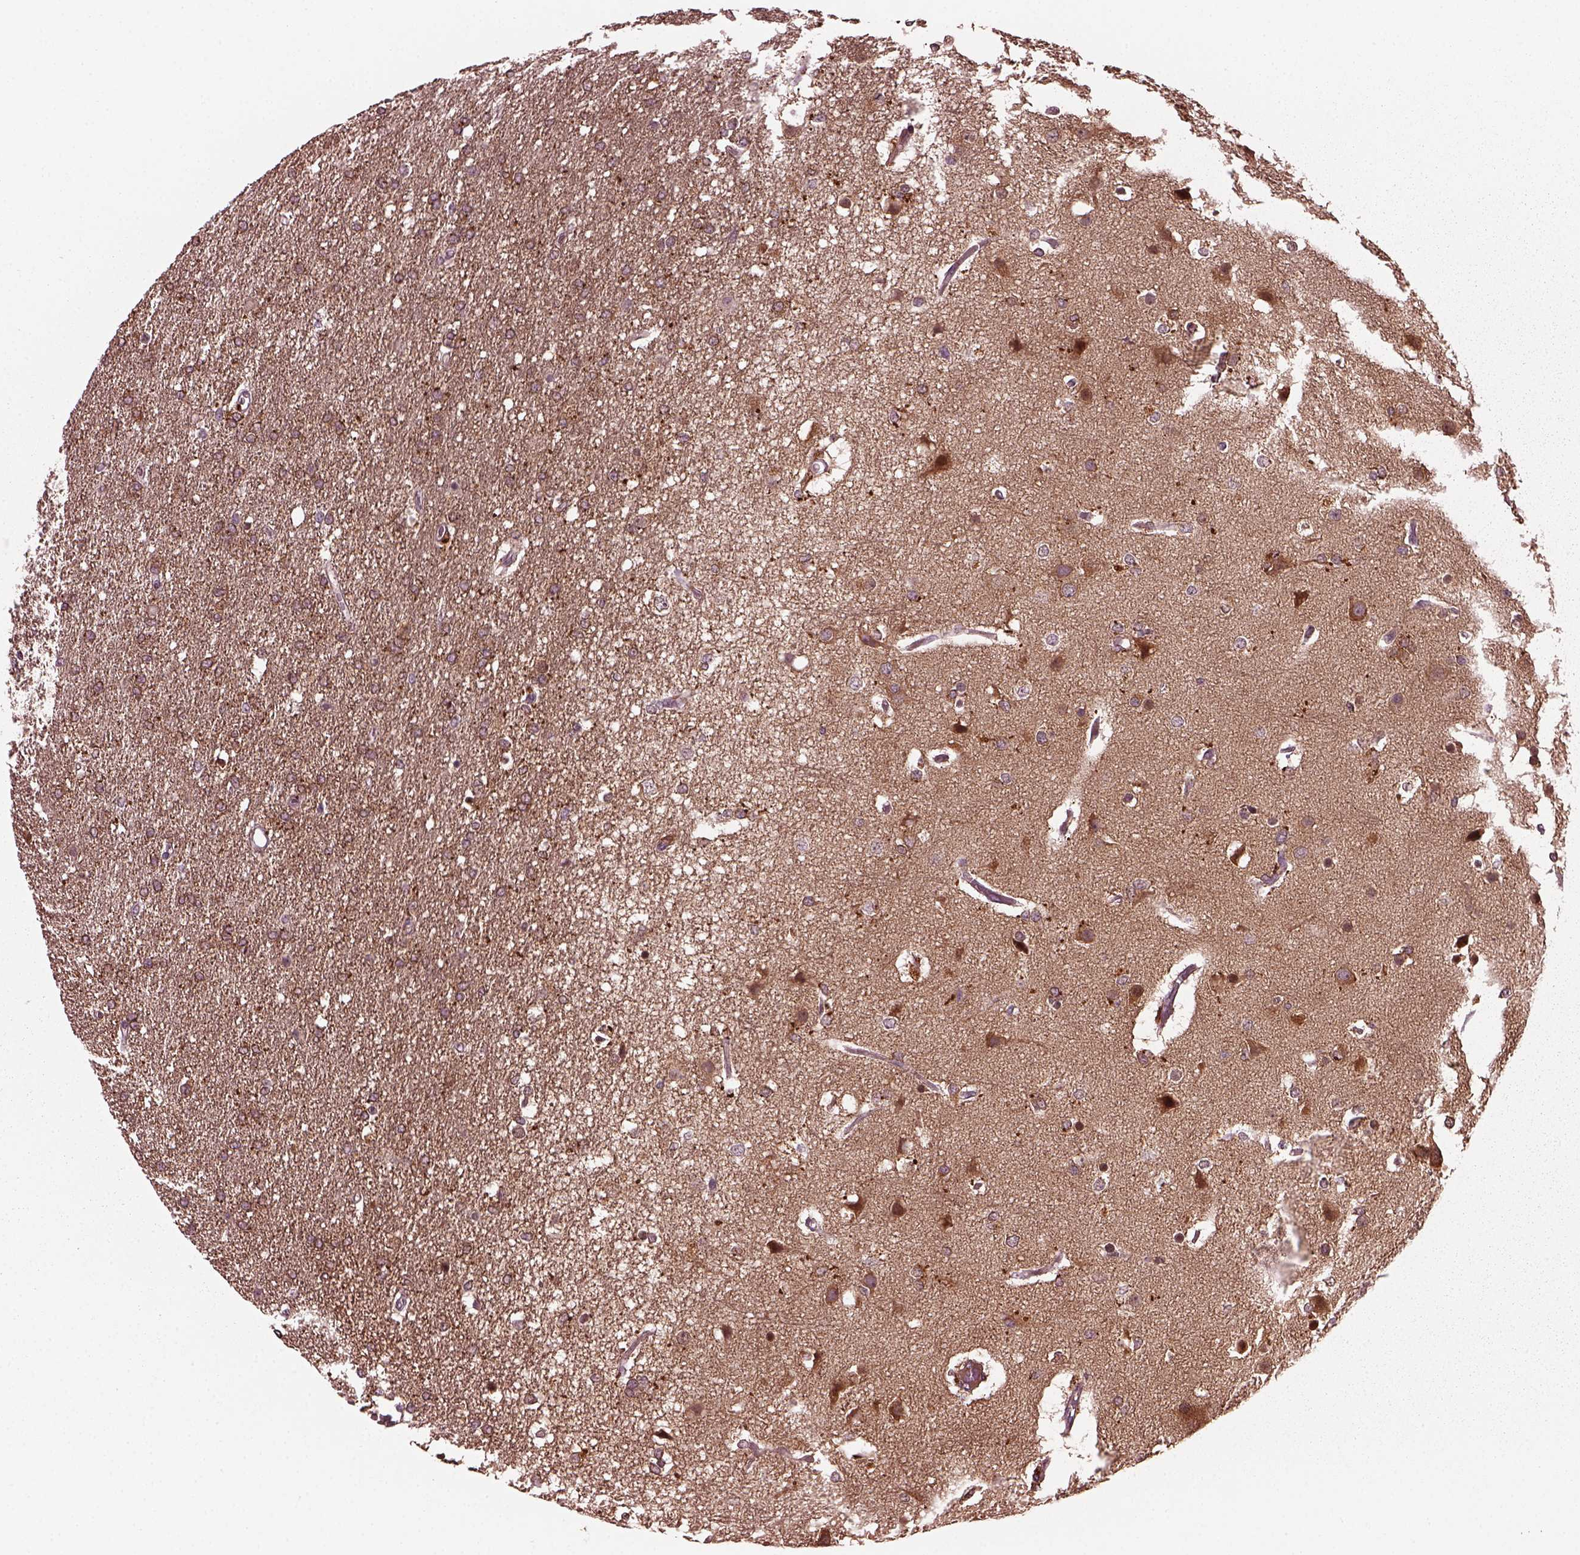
{"staining": {"intensity": "moderate", "quantity": ">75%", "location": "cytoplasmic/membranous"}, "tissue": "glioma", "cell_type": "Tumor cells", "image_type": "cancer", "snomed": [{"axis": "morphology", "description": "Glioma, malignant, High grade"}, {"axis": "topography", "description": "Brain"}], "caption": "Protein staining displays moderate cytoplasmic/membranous positivity in about >75% of tumor cells in glioma. Using DAB (3,3'-diaminobenzidine) (brown) and hematoxylin (blue) stains, captured at high magnification using brightfield microscopy.", "gene": "RUFY3", "patient": {"sex": "female", "age": 61}}